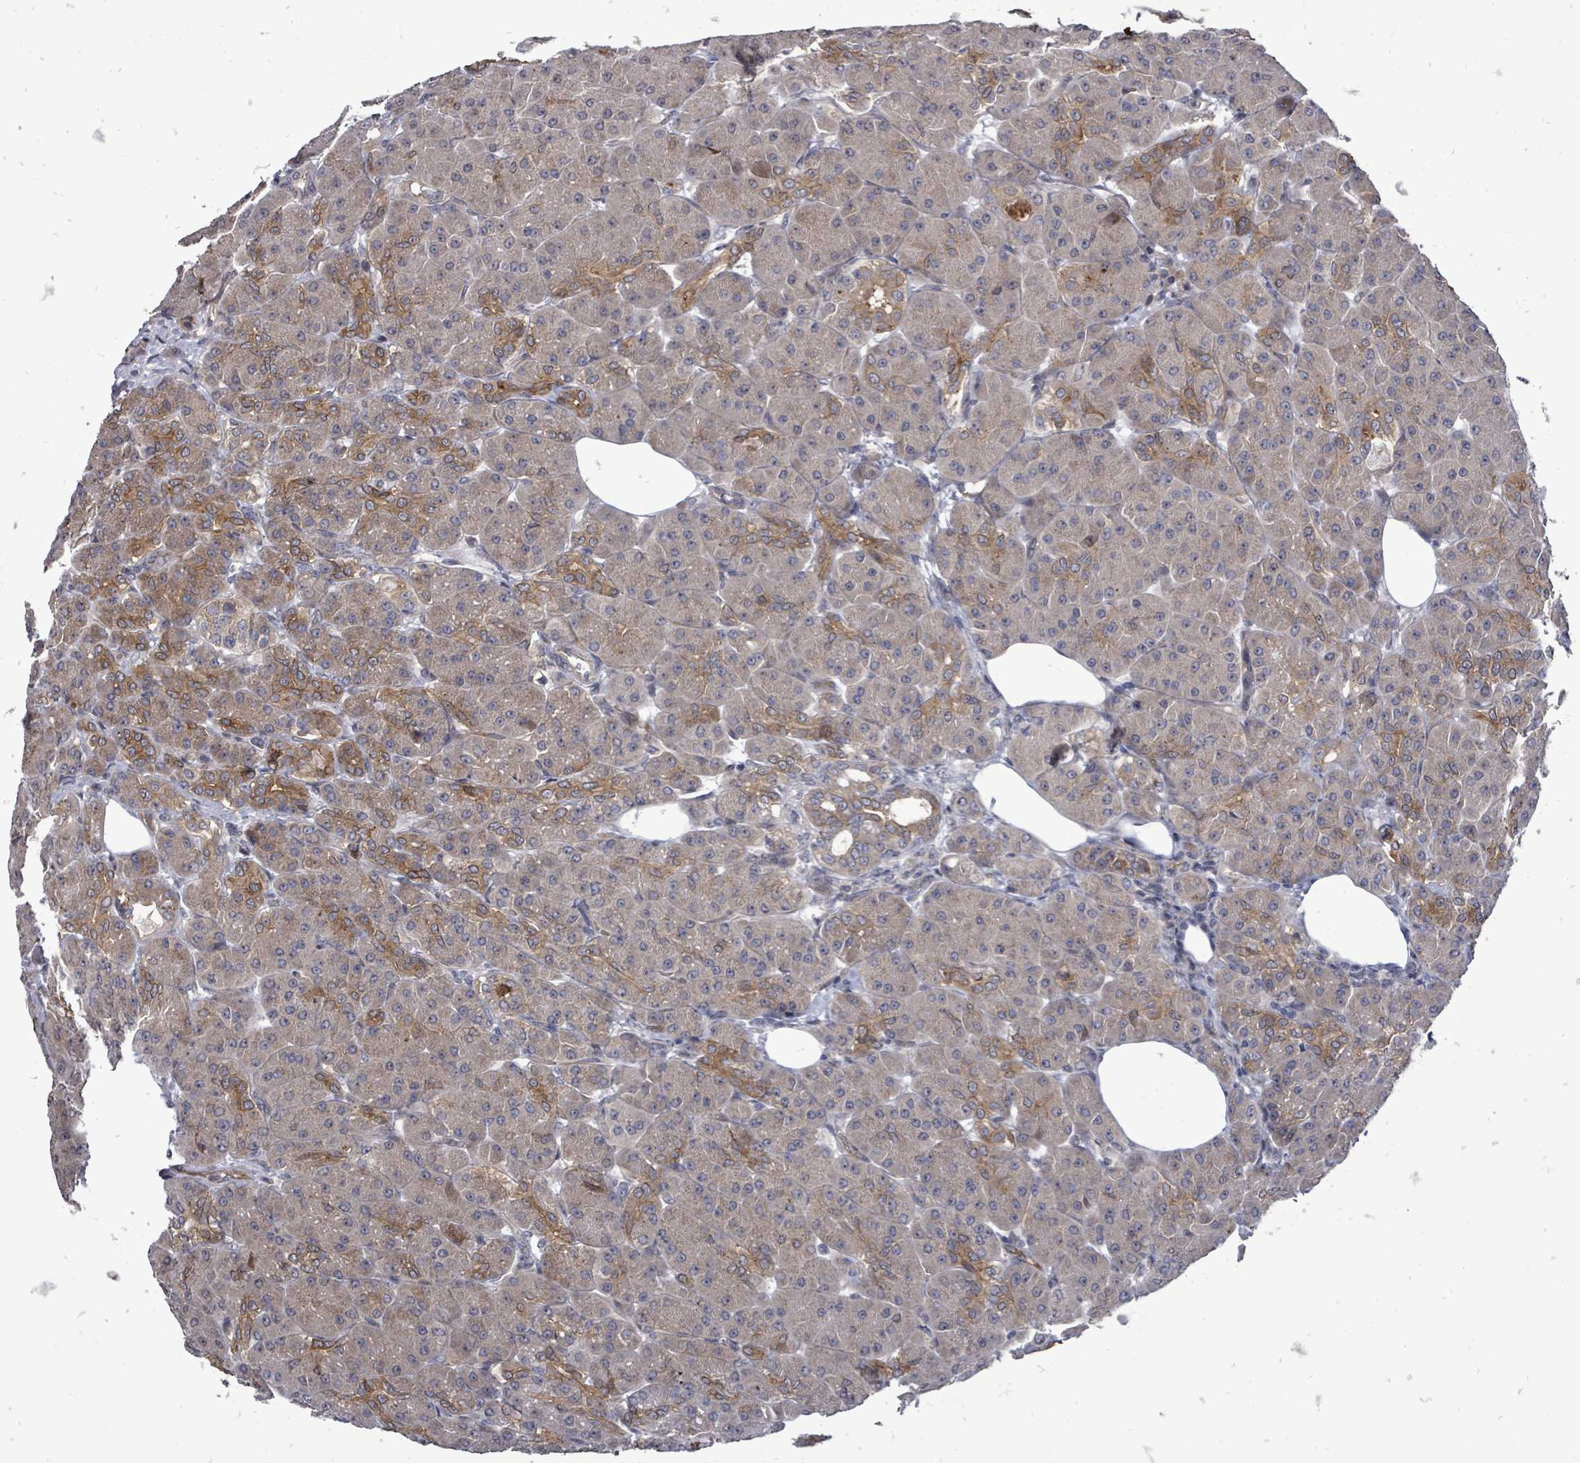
{"staining": {"intensity": "strong", "quantity": "<25%", "location": "cytoplasmic/membranous"}, "tissue": "pancreas", "cell_type": "Exocrine glandular cells", "image_type": "normal", "snomed": [{"axis": "morphology", "description": "Normal tissue, NOS"}, {"axis": "topography", "description": "Pancreas"}], "caption": "Brown immunohistochemical staining in unremarkable pancreas displays strong cytoplasmic/membranous staining in approximately <25% of exocrine glandular cells. The protein of interest is shown in brown color, while the nuclei are stained blue.", "gene": "RALGAPB", "patient": {"sex": "male", "age": 63}}